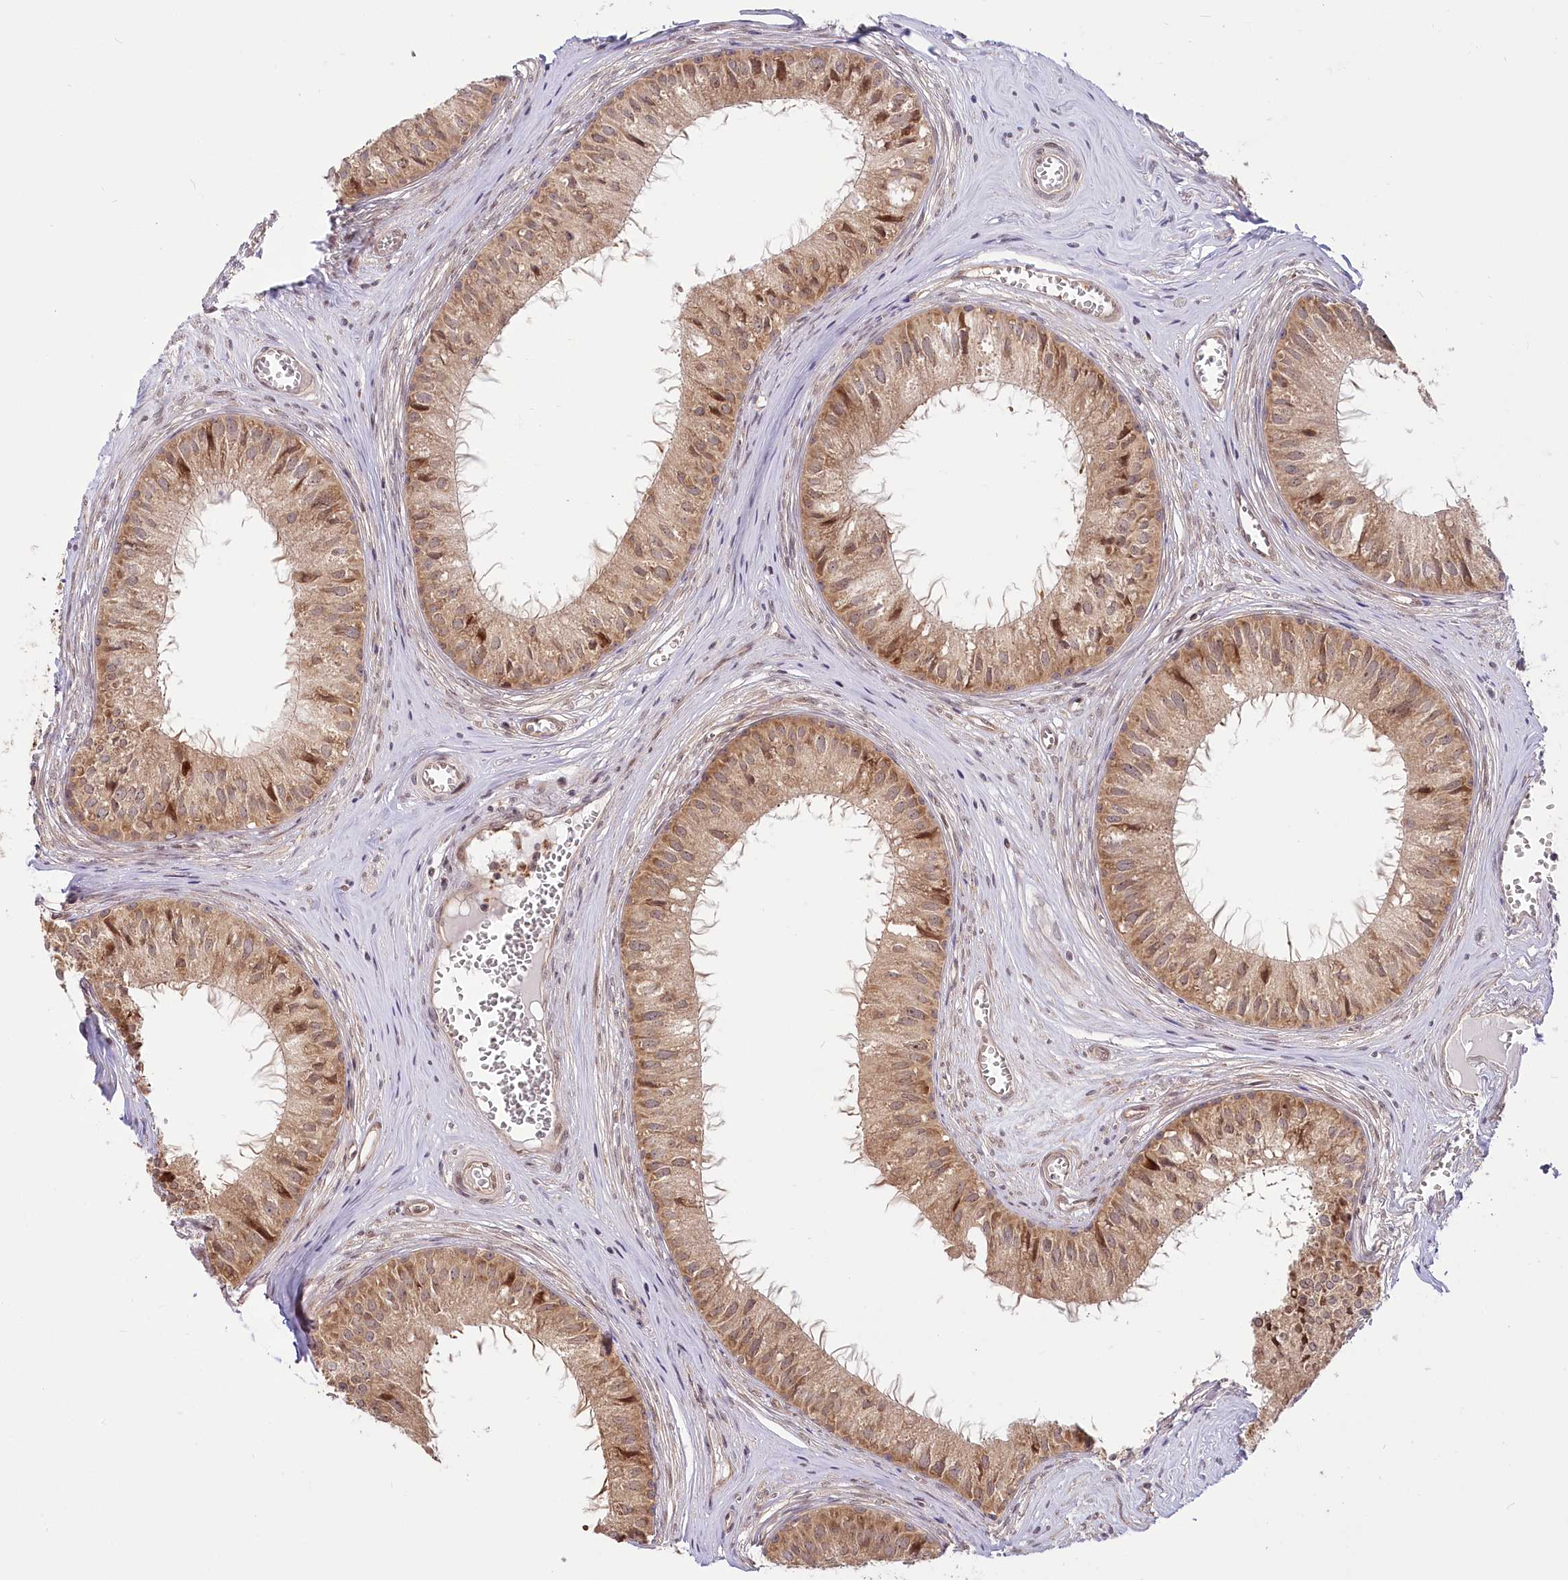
{"staining": {"intensity": "moderate", "quantity": ">75%", "location": "cytoplasmic/membranous"}, "tissue": "epididymis", "cell_type": "Glandular cells", "image_type": "normal", "snomed": [{"axis": "morphology", "description": "Normal tissue, NOS"}, {"axis": "topography", "description": "Epididymis"}], "caption": "Human epididymis stained with a protein marker demonstrates moderate staining in glandular cells.", "gene": "CEP70", "patient": {"sex": "male", "age": 36}}